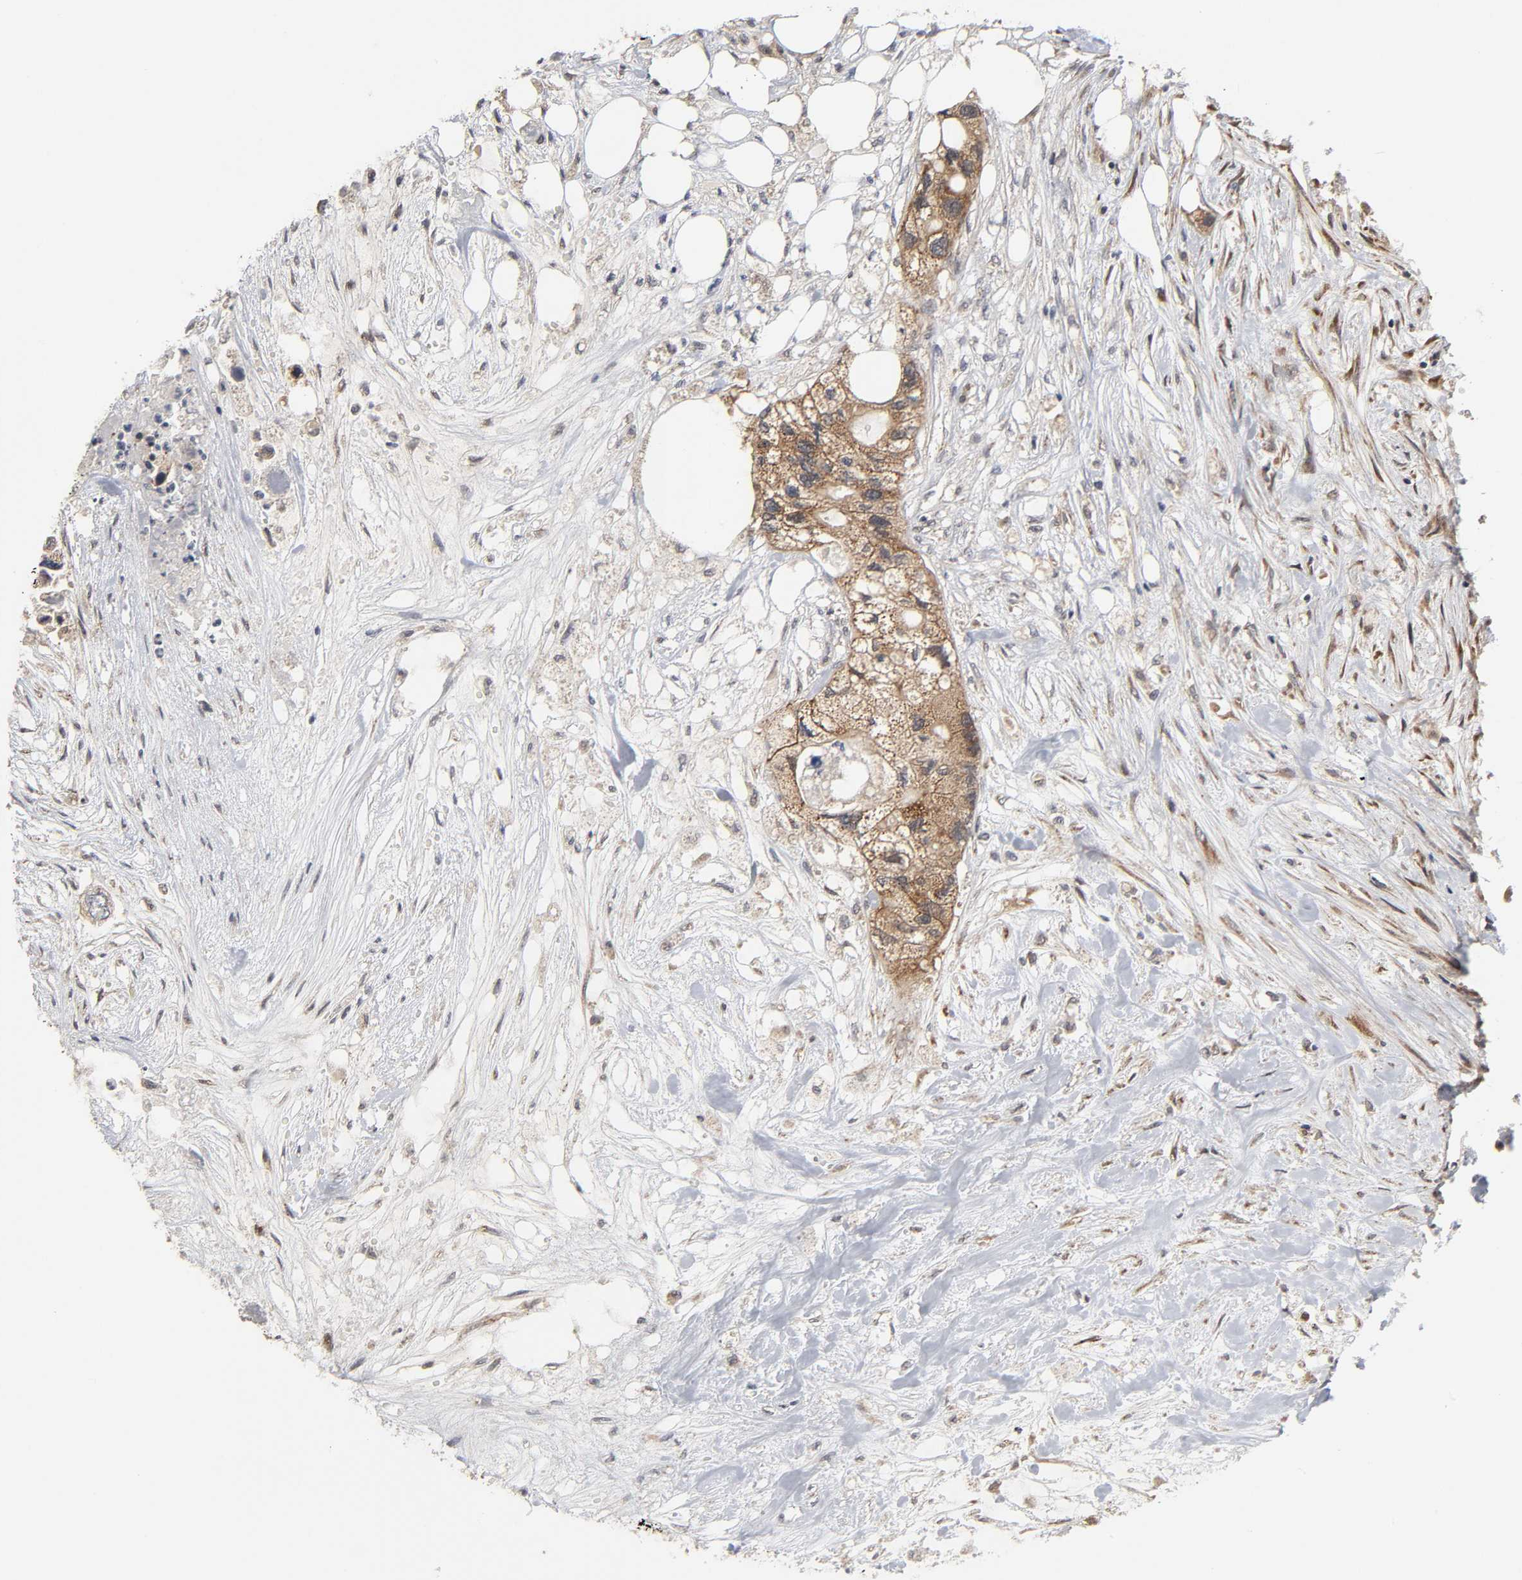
{"staining": {"intensity": "moderate", "quantity": ">75%", "location": "cytoplasmic/membranous"}, "tissue": "colorectal cancer", "cell_type": "Tumor cells", "image_type": "cancer", "snomed": [{"axis": "morphology", "description": "Adenocarcinoma, NOS"}, {"axis": "topography", "description": "Colon"}], "caption": "This micrograph displays immunohistochemistry staining of adenocarcinoma (colorectal), with medium moderate cytoplasmic/membranous positivity in approximately >75% of tumor cells.", "gene": "SLC30A9", "patient": {"sex": "female", "age": 57}}